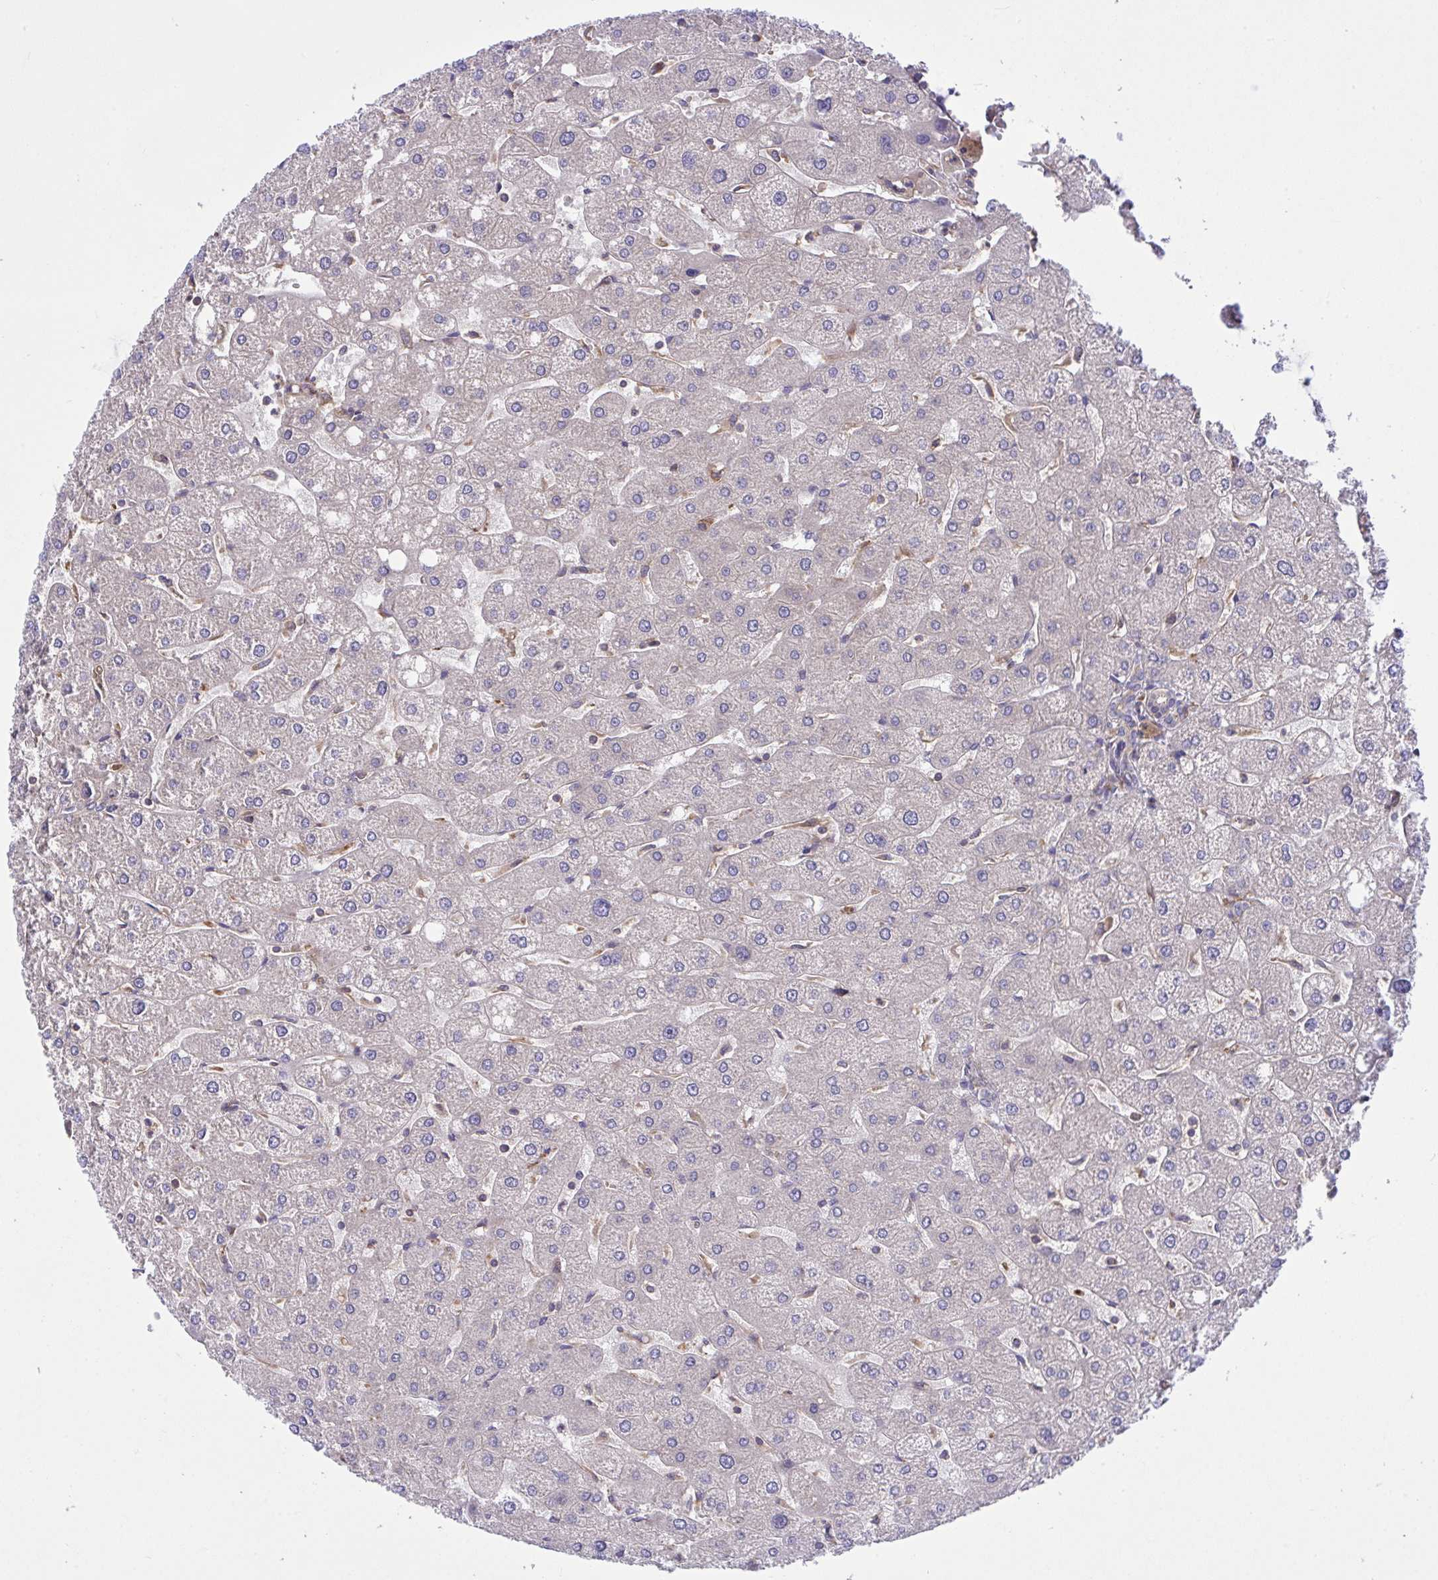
{"staining": {"intensity": "negative", "quantity": "none", "location": "none"}, "tissue": "liver", "cell_type": "Cholangiocytes", "image_type": "normal", "snomed": [{"axis": "morphology", "description": "Normal tissue, NOS"}, {"axis": "topography", "description": "Liver"}], "caption": "The histopathology image exhibits no significant expression in cholangiocytes of liver.", "gene": "GRB14", "patient": {"sex": "male", "age": 67}}